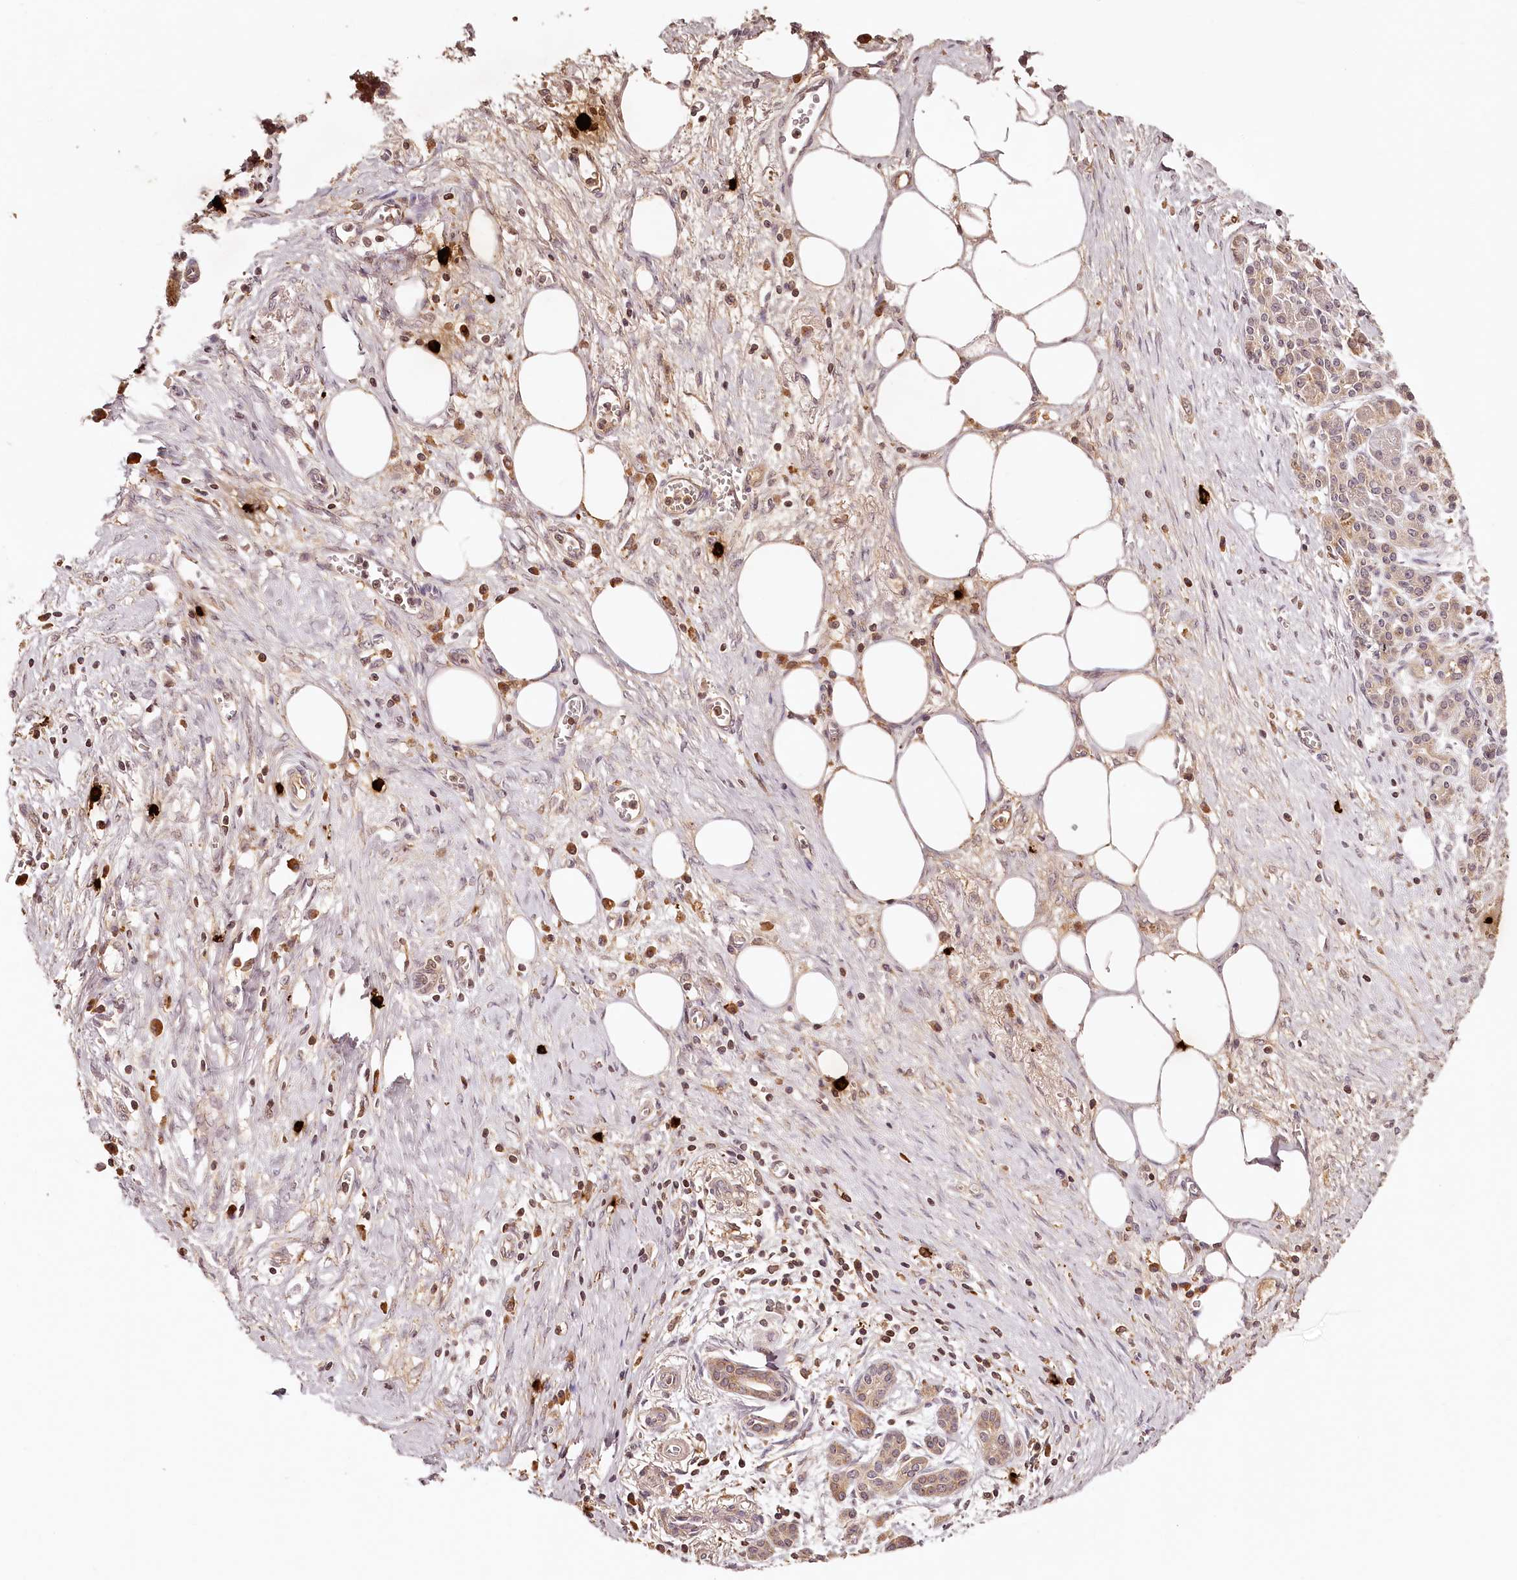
{"staining": {"intensity": "negative", "quantity": "none", "location": "none"}, "tissue": "pancreatic cancer", "cell_type": "Tumor cells", "image_type": "cancer", "snomed": [{"axis": "morphology", "description": "Adenocarcinoma, NOS"}, {"axis": "topography", "description": "Pancreas"}], "caption": "Pancreatic cancer was stained to show a protein in brown. There is no significant positivity in tumor cells.", "gene": "SYNGR1", "patient": {"sex": "female", "age": 70}}